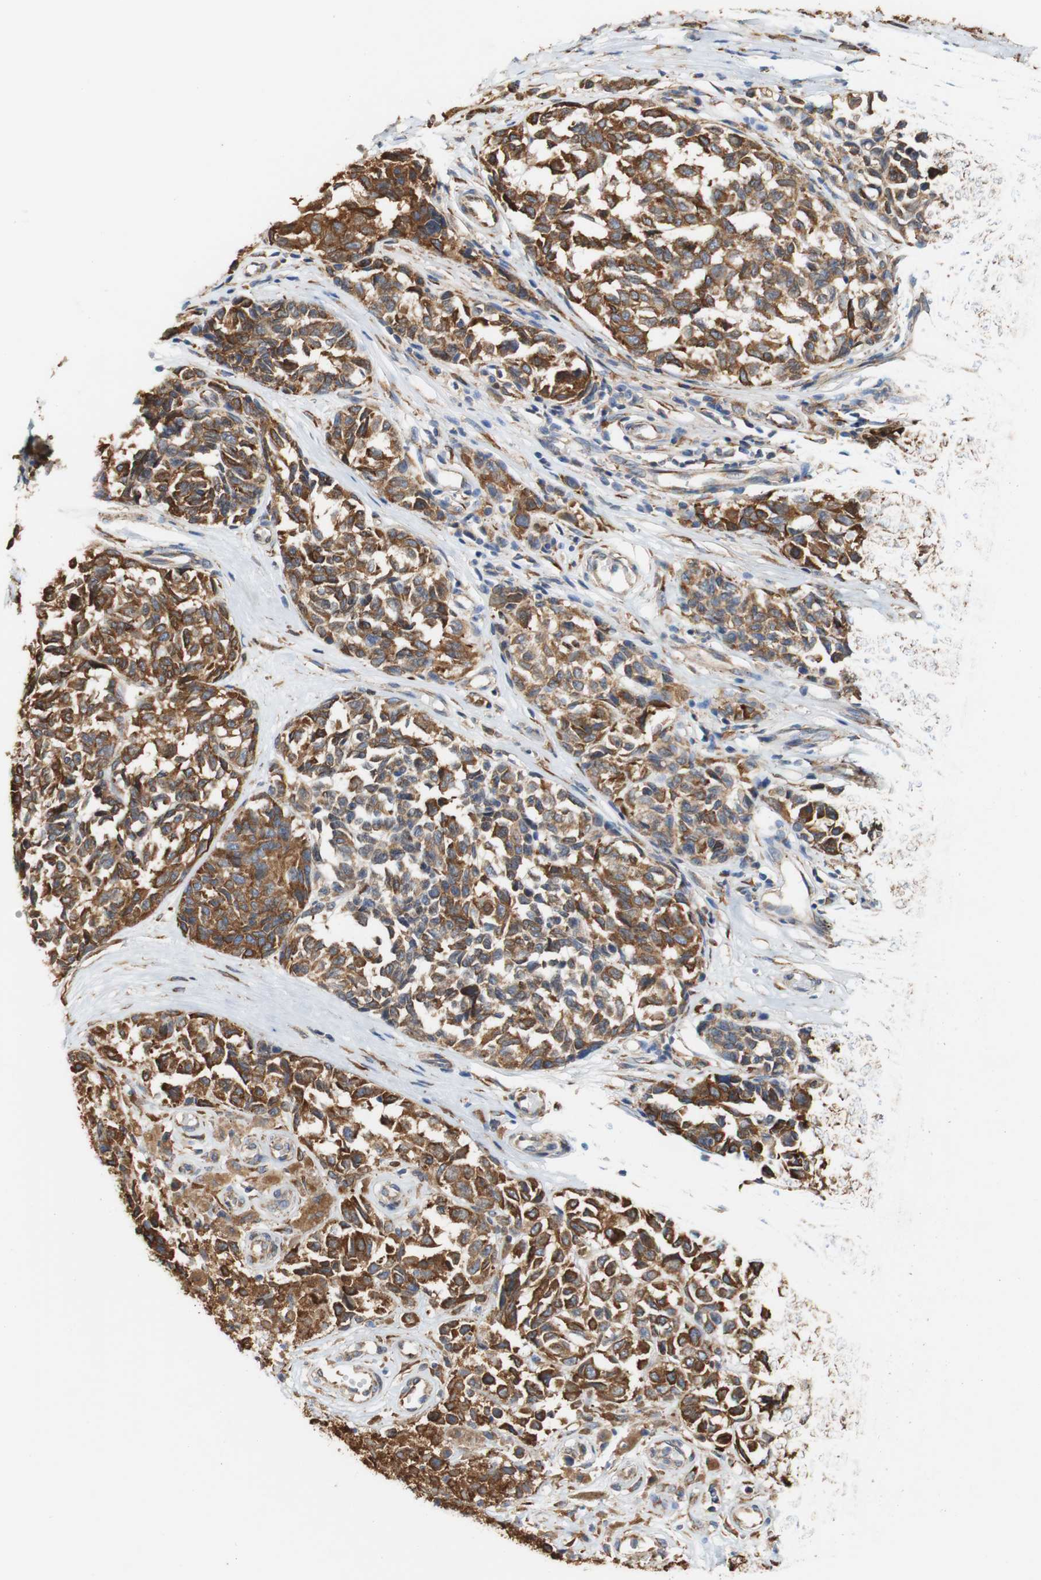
{"staining": {"intensity": "moderate", "quantity": ">75%", "location": "cytoplasmic/membranous"}, "tissue": "melanoma", "cell_type": "Tumor cells", "image_type": "cancer", "snomed": [{"axis": "morphology", "description": "Malignant melanoma, NOS"}, {"axis": "topography", "description": "Skin"}], "caption": "DAB (3,3'-diaminobenzidine) immunohistochemical staining of human melanoma displays moderate cytoplasmic/membranous protein expression in about >75% of tumor cells.", "gene": "EIF2AK4", "patient": {"sex": "female", "age": 64}}